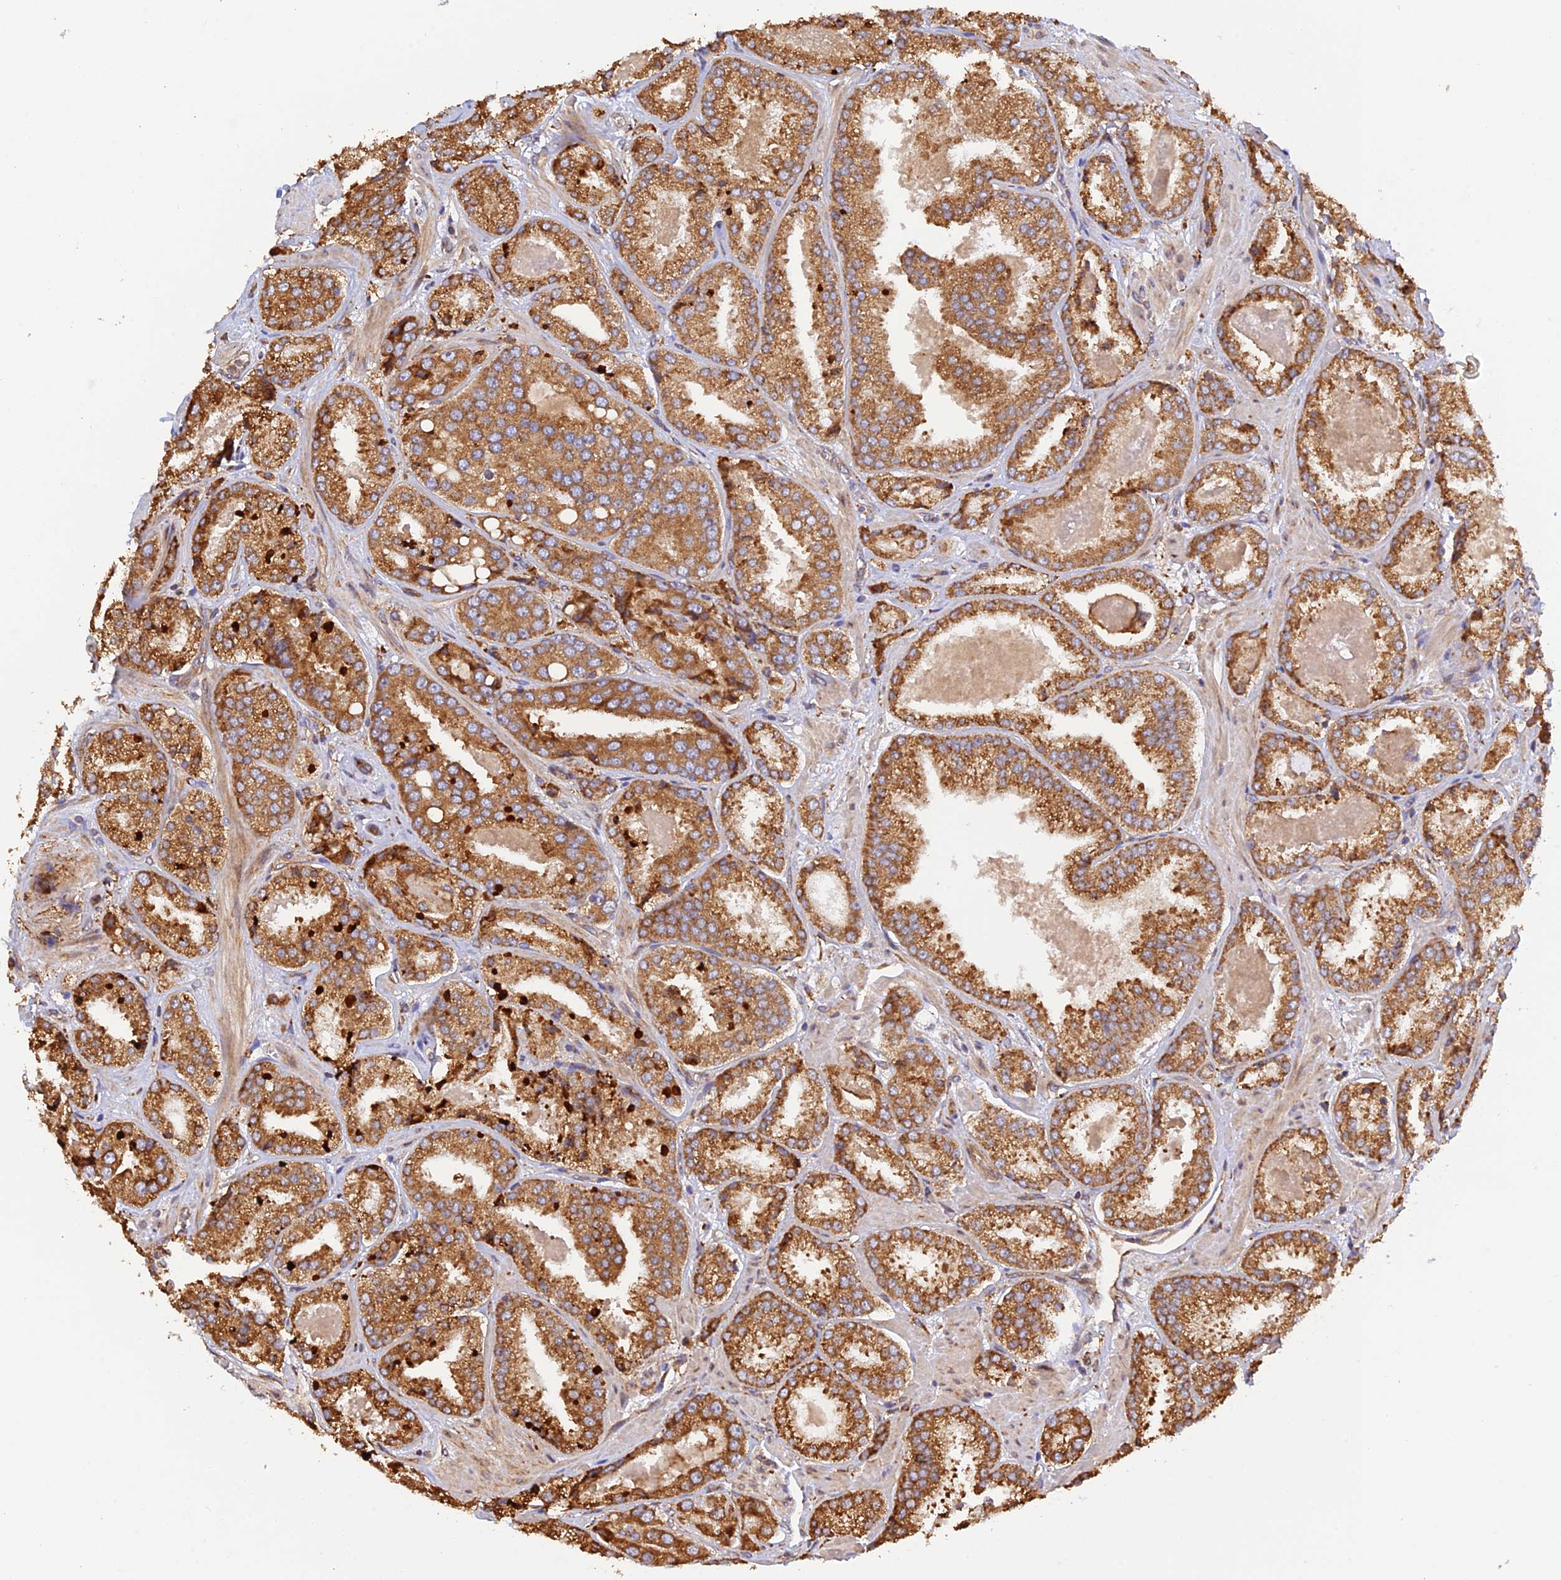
{"staining": {"intensity": "moderate", "quantity": ">75%", "location": "cytoplasmic/membranous"}, "tissue": "prostate cancer", "cell_type": "Tumor cells", "image_type": "cancer", "snomed": [{"axis": "morphology", "description": "Adenocarcinoma, High grade"}, {"axis": "topography", "description": "Prostate"}], "caption": "Tumor cells exhibit medium levels of moderate cytoplasmic/membranous expression in approximately >75% of cells in high-grade adenocarcinoma (prostate). (DAB = brown stain, brightfield microscopy at high magnification).", "gene": "RPL5", "patient": {"sex": "male", "age": 63}}